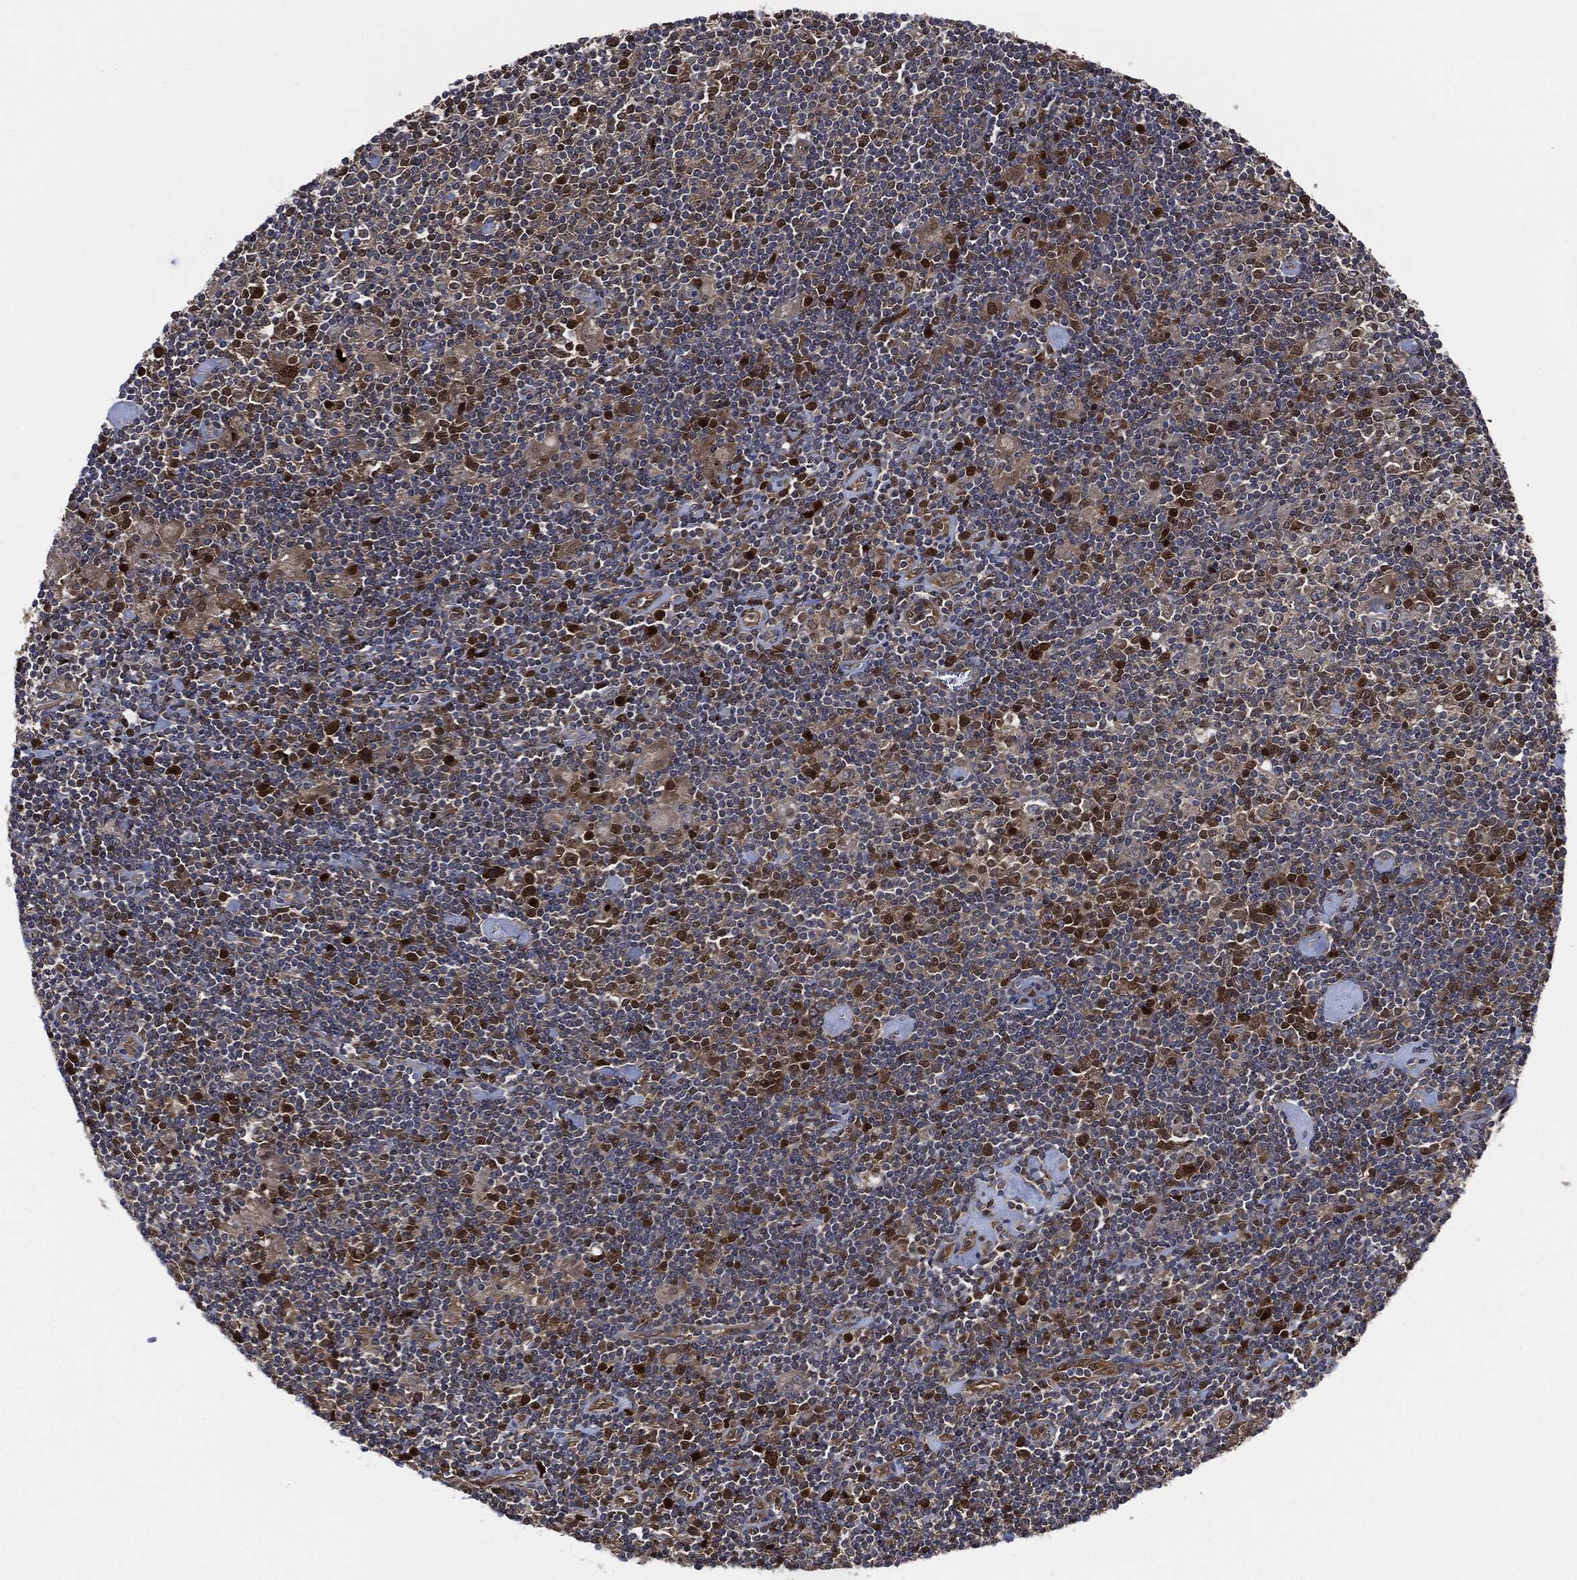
{"staining": {"intensity": "weak", "quantity": ">75%", "location": "cytoplasmic/membranous"}, "tissue": "lymphoma", "cell_type": "Tumor cells", "image_type": "cancer", "snomed": [{"axis": "morphology", "description": "Hodgkin's disease, NOS"}, {"axis": "topography", "description": "Lymph node"}], "caption": "Hodgkin's disease was stained to show a protein in brown. There is low levels of weak cytoplasmic/membranous positivity in approximately >75% of tumor cells.", "gene": "DCTN1", "patient": {"sex": "male", "age": 40}}